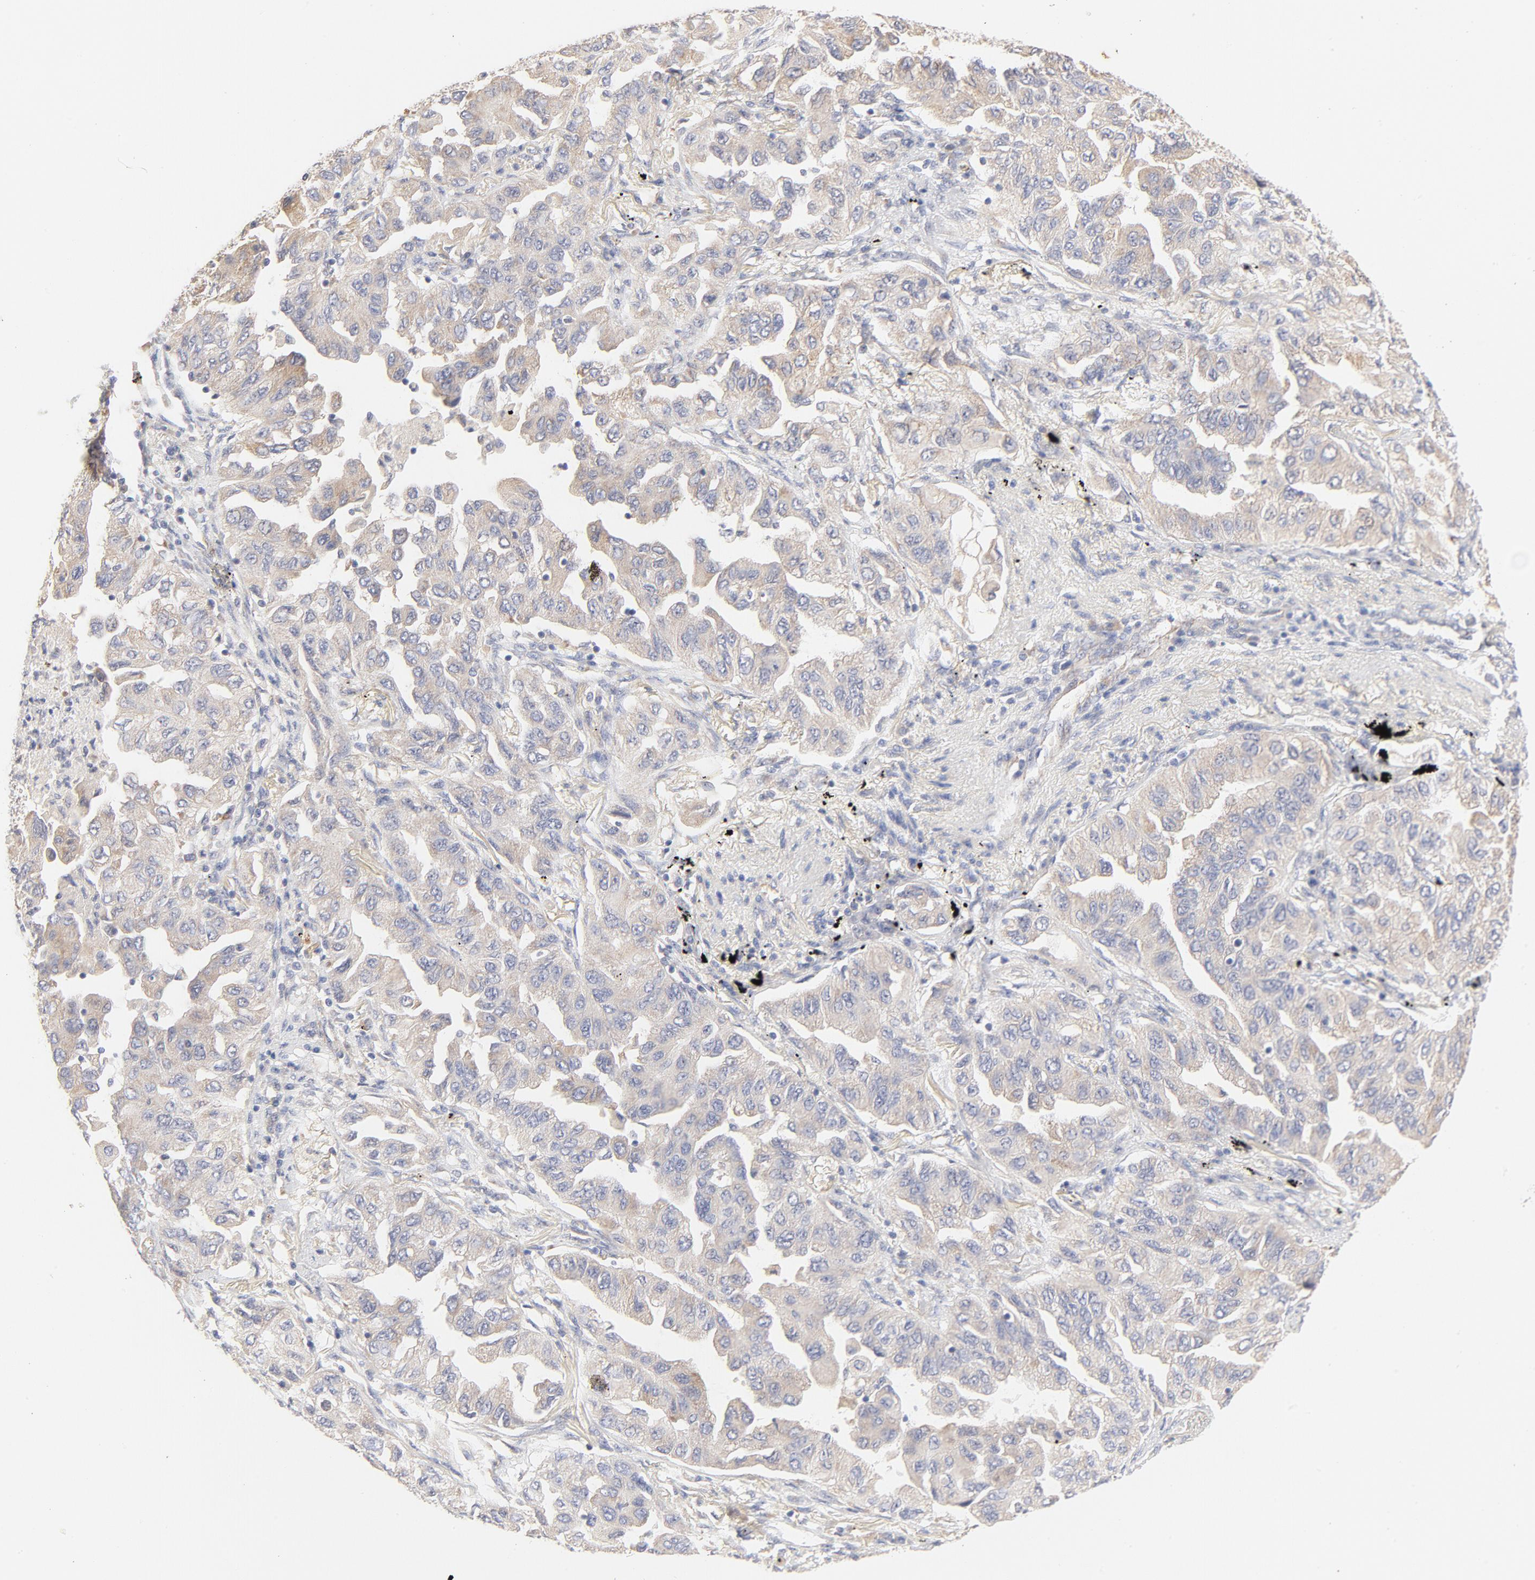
{"staining": {"intensity": "weak", "quantity": ">75%", "location": "cytoplasmic/membranous"}, "tissue": "lung cancer", "cell_type": "Tumor cells", "image_type": "cancer", "snomed": [{"axis": "morphology", "description": "Adenocarcinoma, NOS"}, {"axis": "topography", "description": "Lung"}], "caption": "Lung cancer (adenocarcinoma) was stained to show a protein in brown. There is low levels of weak cytoplasmic/membranous staining in approximately >75% of tumor cells. (DAB (3,3'-diaminobenzidine) = brown stain, brightfield microscopy at high magnification).", "gene": "MTERF2", "patient": {"sex": "female", "age": 65}}